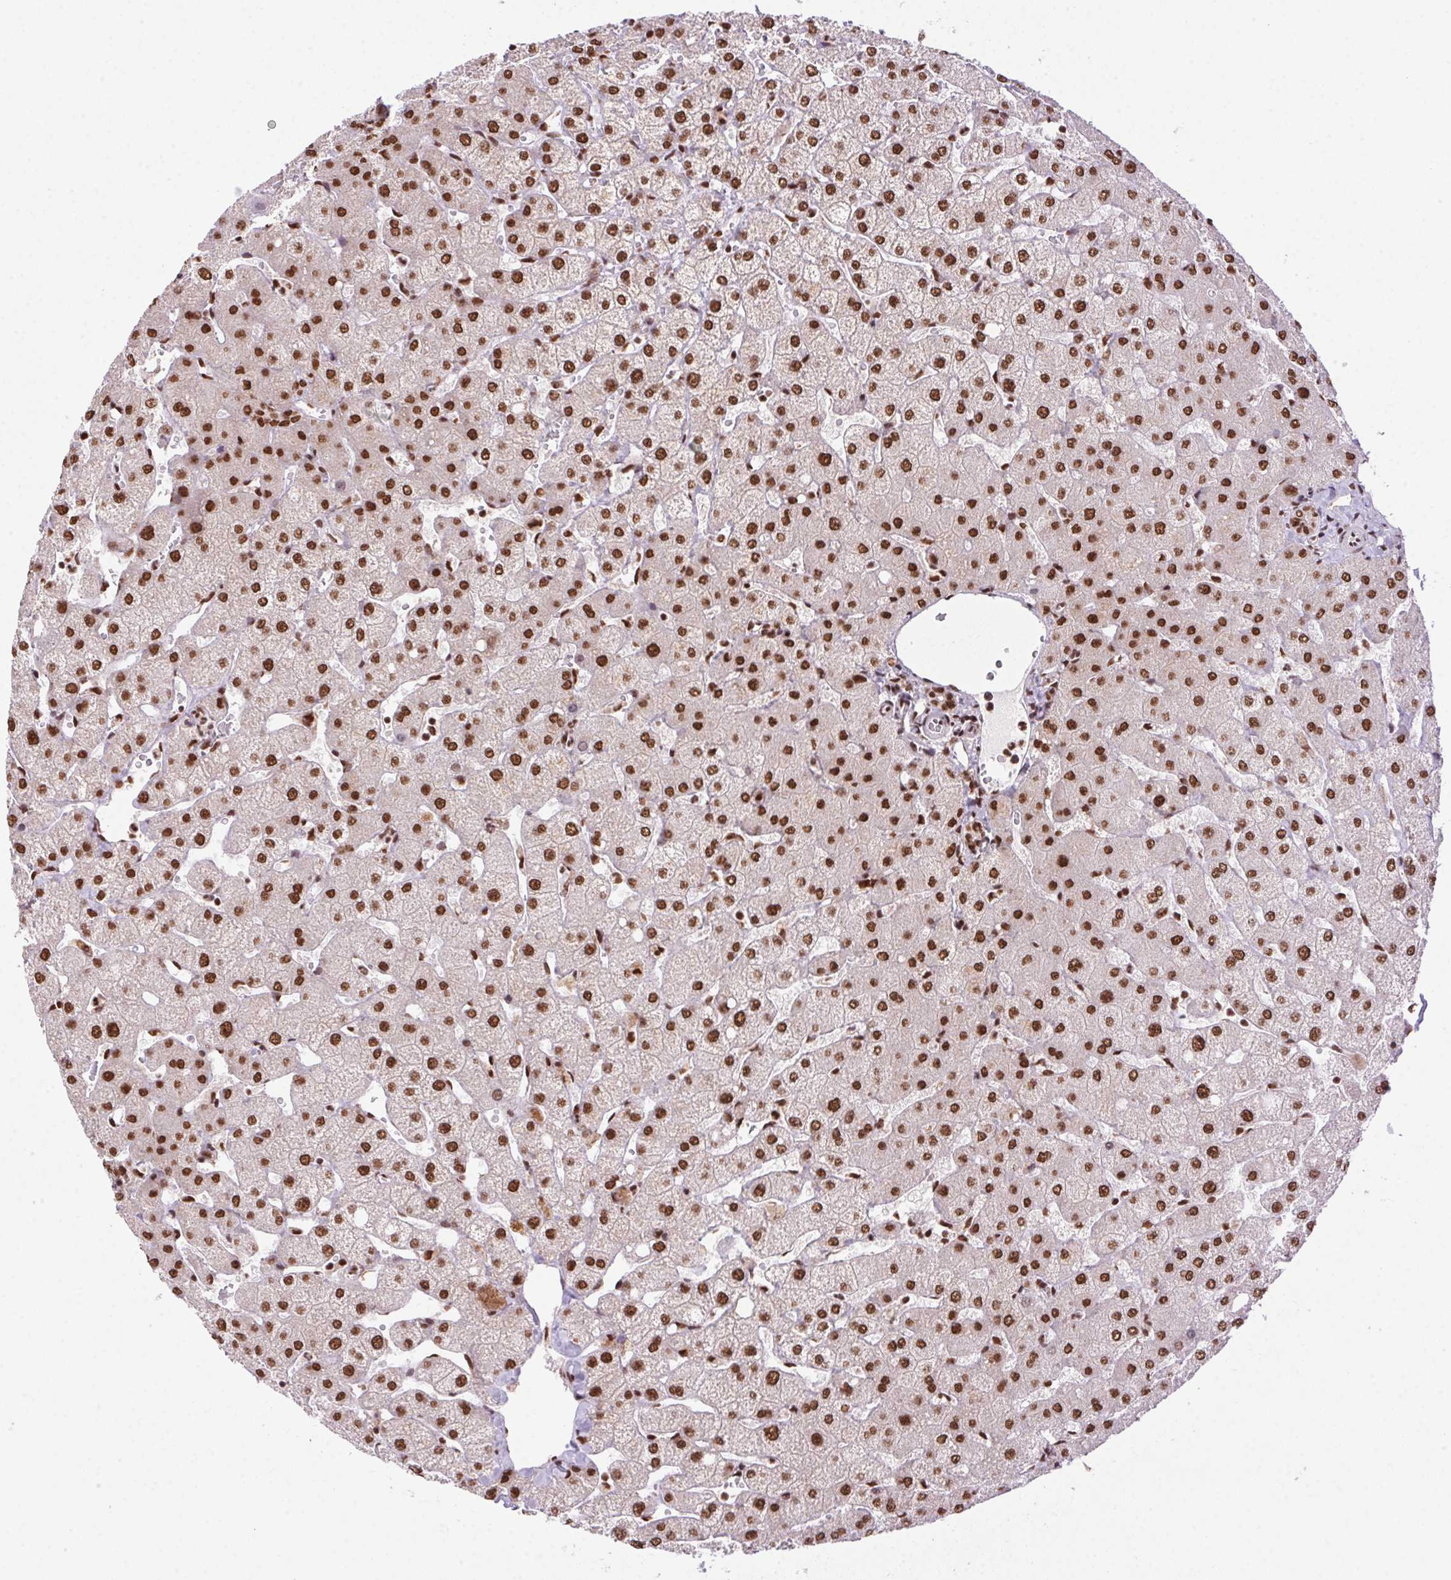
{"staining": {"intensity": "moderate", "quantity": ">75%", "location": "nuclear"}, "tissue": "liver", "cell_type": "Cholangiocytes", "image_type": "normal", "snomed": [{"axis": "morphology", "description": "Normal tissue, NOS"}, {"axis": "topography", "description": "Liver"}], "caption": "The image shows staining of benign liver, revealing moderate nuclear protein expression (brown color) within cholangiocytes. (DAB IHC, brown staining for protein, blue staining for nuclei).", "gene": "ZNF207", "patient": {"sex": "female", "age": 54}}